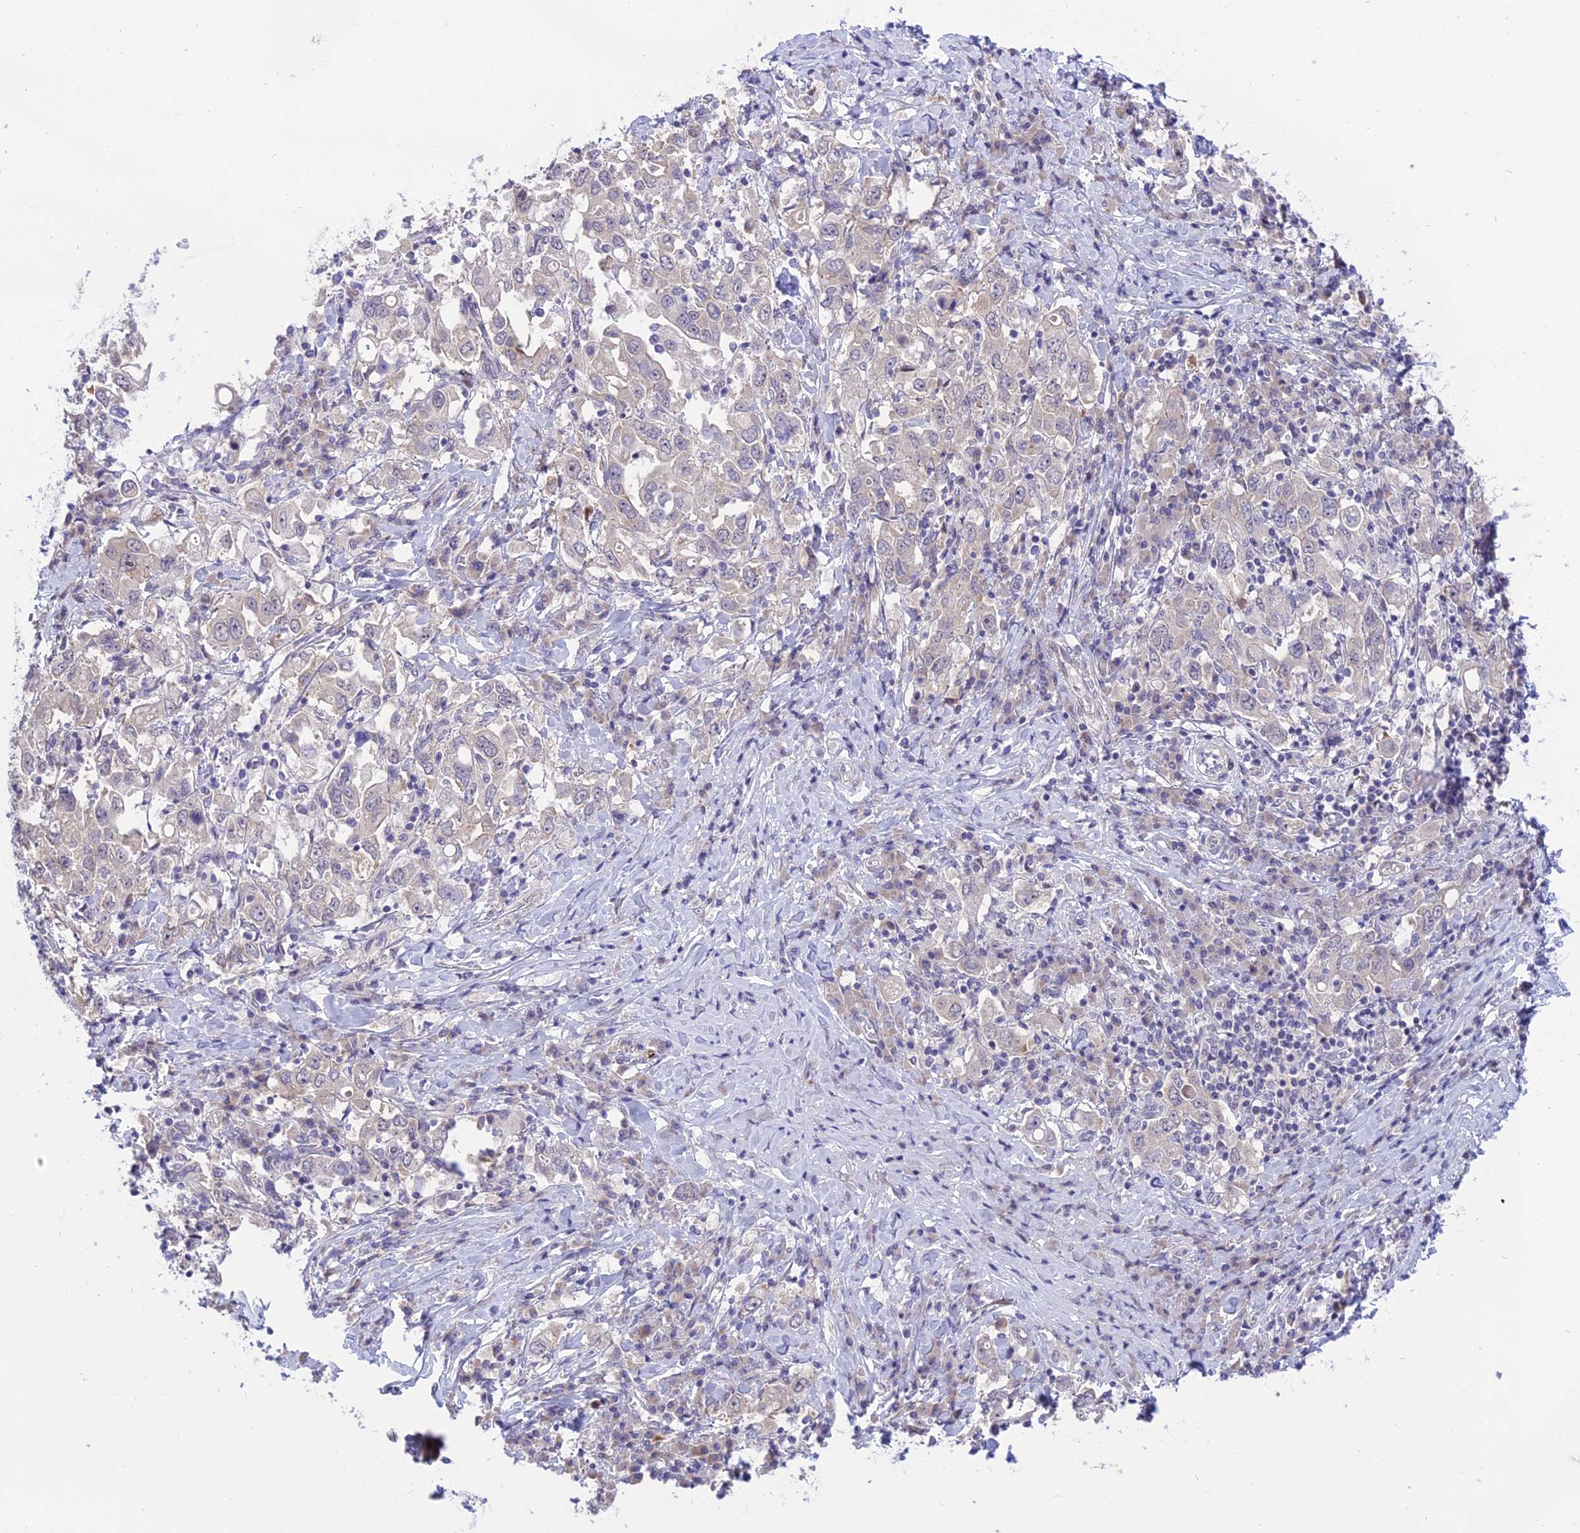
{"staining": {"intensity": "negative", "quantity": "none", "location": "none"}, "tissue": "stomach cancer", "cell_type": "Tumor cells", "image_type": "cancer", "snomed": [{"axis": "morphology", "description": "Adenocarcinoma, NOS"}, {"axis": "topography", "description": "Stomach, upper"}], "caption": "Immunohistochemistry (IHC) of stomach cancer (adenocarcinoma) displays no expression in tumor cells.", "gene": "ZNF837", "patient": {"sex": "male", "age": 62}}